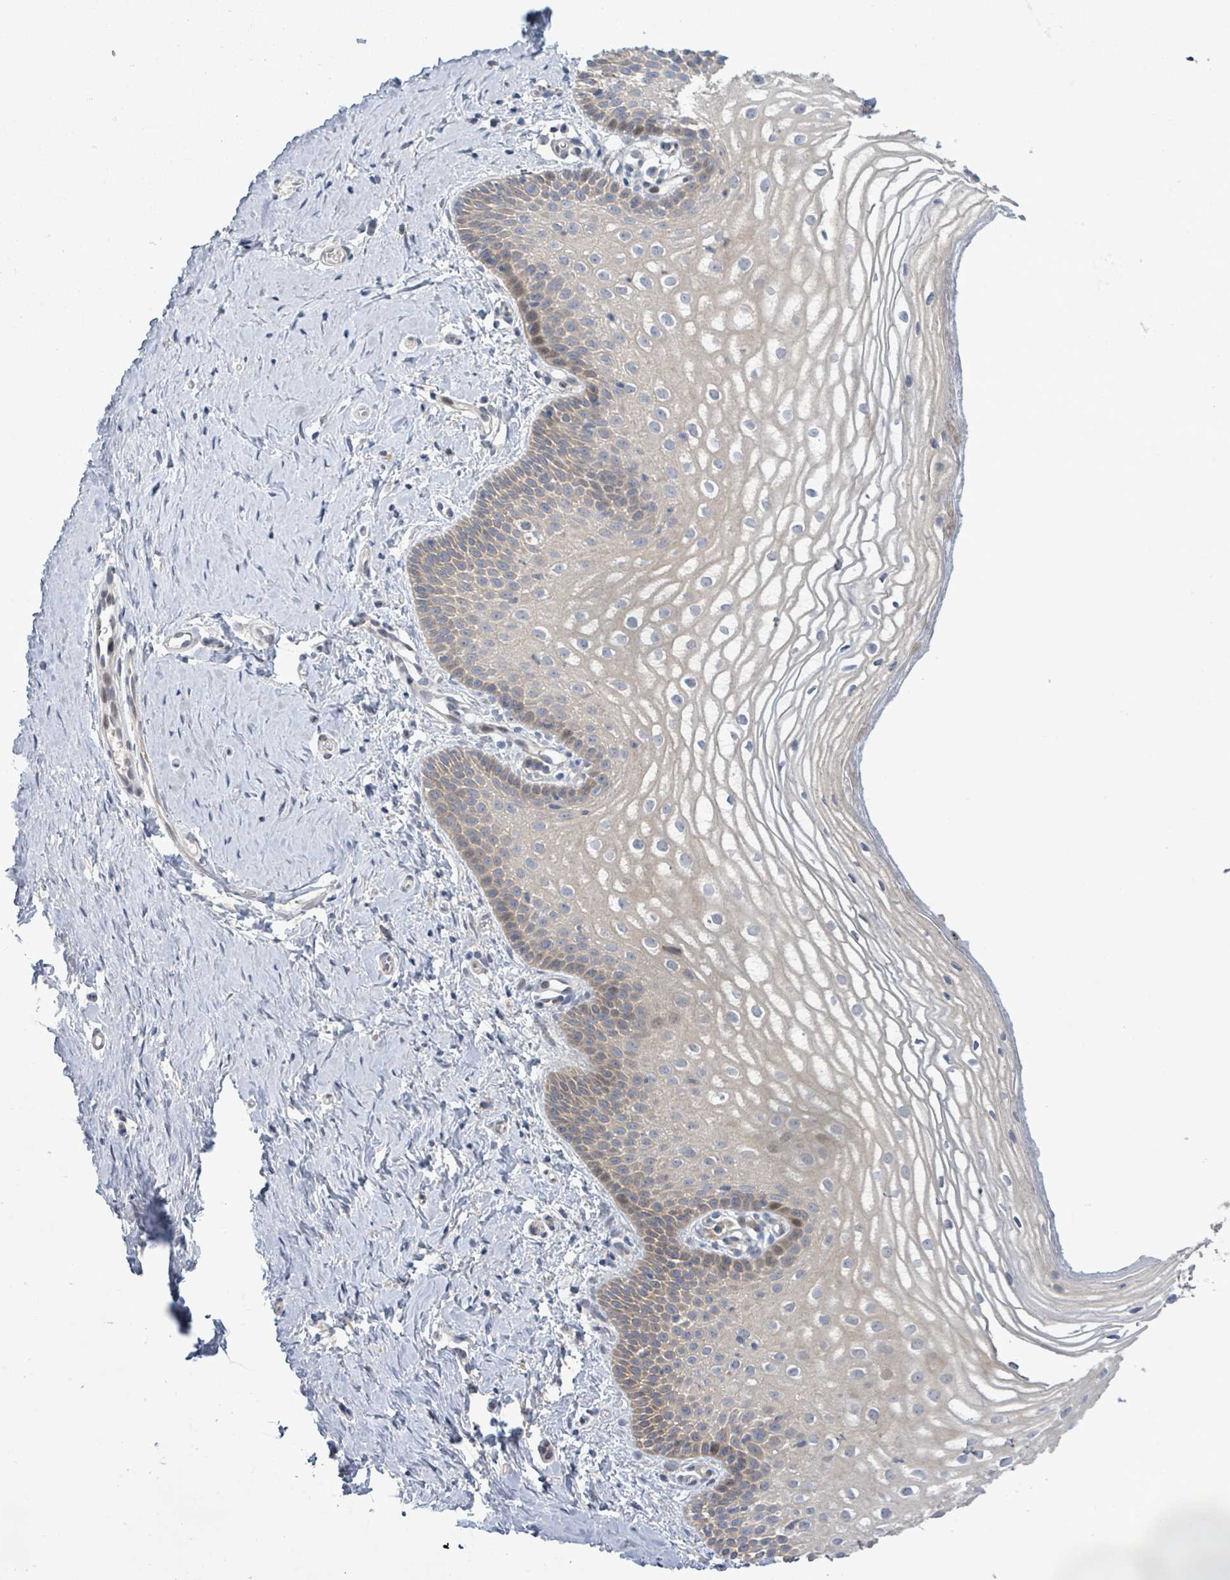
{"staining": {"intensity": "weak", "quantity": "25%-75%", "location": "cytoplasmic/membranous"}, "tissue": "vagina", "cell_type": "Squamous epithelial cells", "image_type": "normal", "snomed": [{"axis": "morphology", "description": "Normal tissue, NOS"}, {"axis": "topography", "description": "Vagina"}], "caption": "IHC (DAB) staining of benign vagina demonstrates weak cytoplasmic/membranous protein staining in about 25%-75% of squamous epithelial cells. The staining was performed using DAB (3,3'-diaminobenzidine), with brown indicating positive protein expression. Nuclei are stained blue with hematoxylin.", "gene": "SLIT3", "patient": {"sex": "female", "age": 56}}